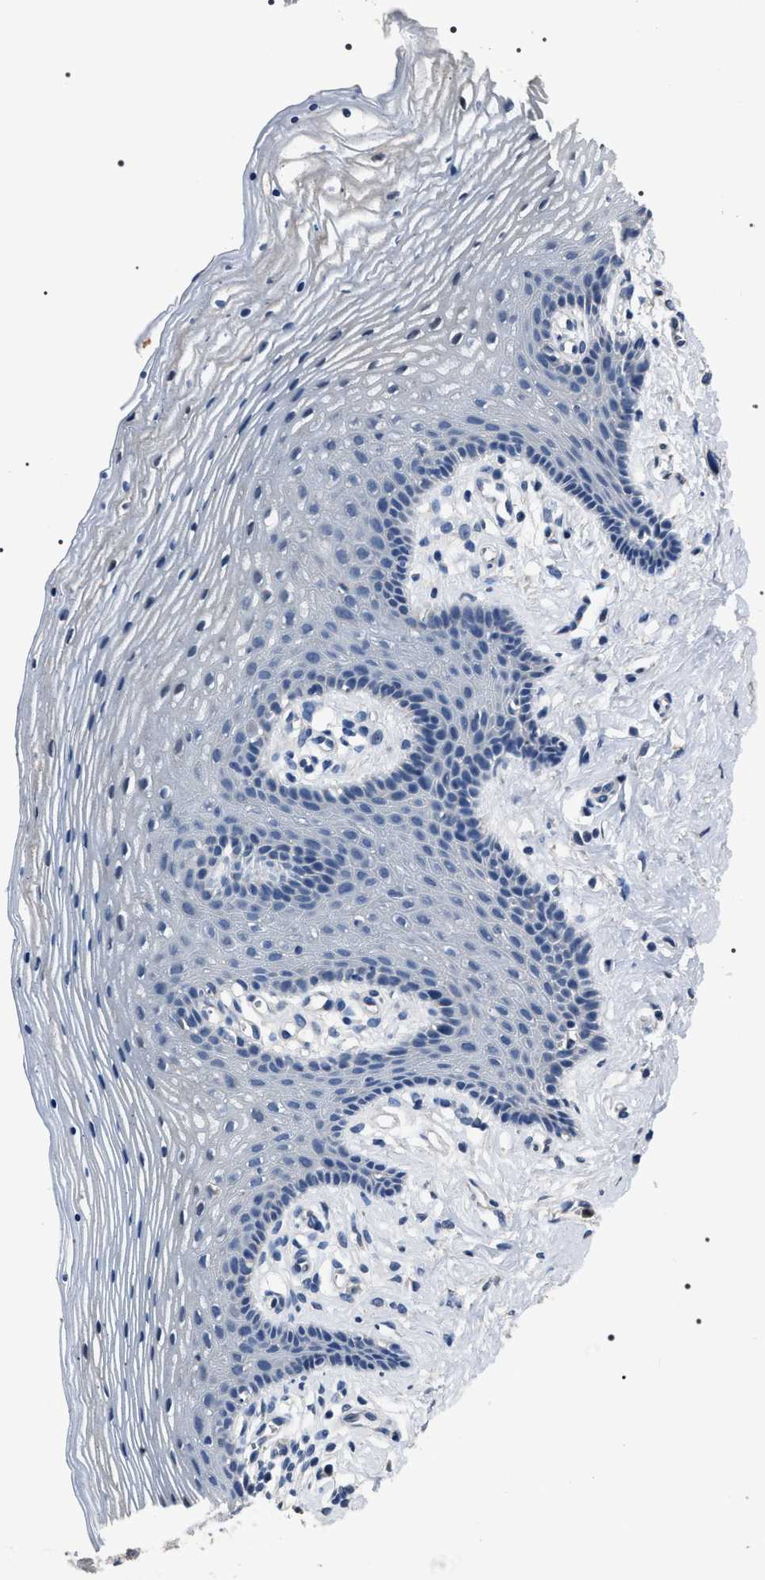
{"staining": {"intensity": "negative", "quantity": "none", "location": "none"}, "tissue": "vagina", "cell_type": "Squamous epithelial cells", "image_type": "normal", "snomed": [{"axis": "morphology", "description": "Normal tissue, NOS"}, {"axis": "topography", "description": "Vagina"}], "caption": "Immunohistochemical staining of normal vagina shows no significant staining in squamous epithelial cells. (Stains: DAB immunohistochemistry (IHC) with hematoxylin counter stain, Microscopy: brightfield microscopy at high magnification).", "gene": "TRIM54", "patient": {"sex": "female", "age": 32}}